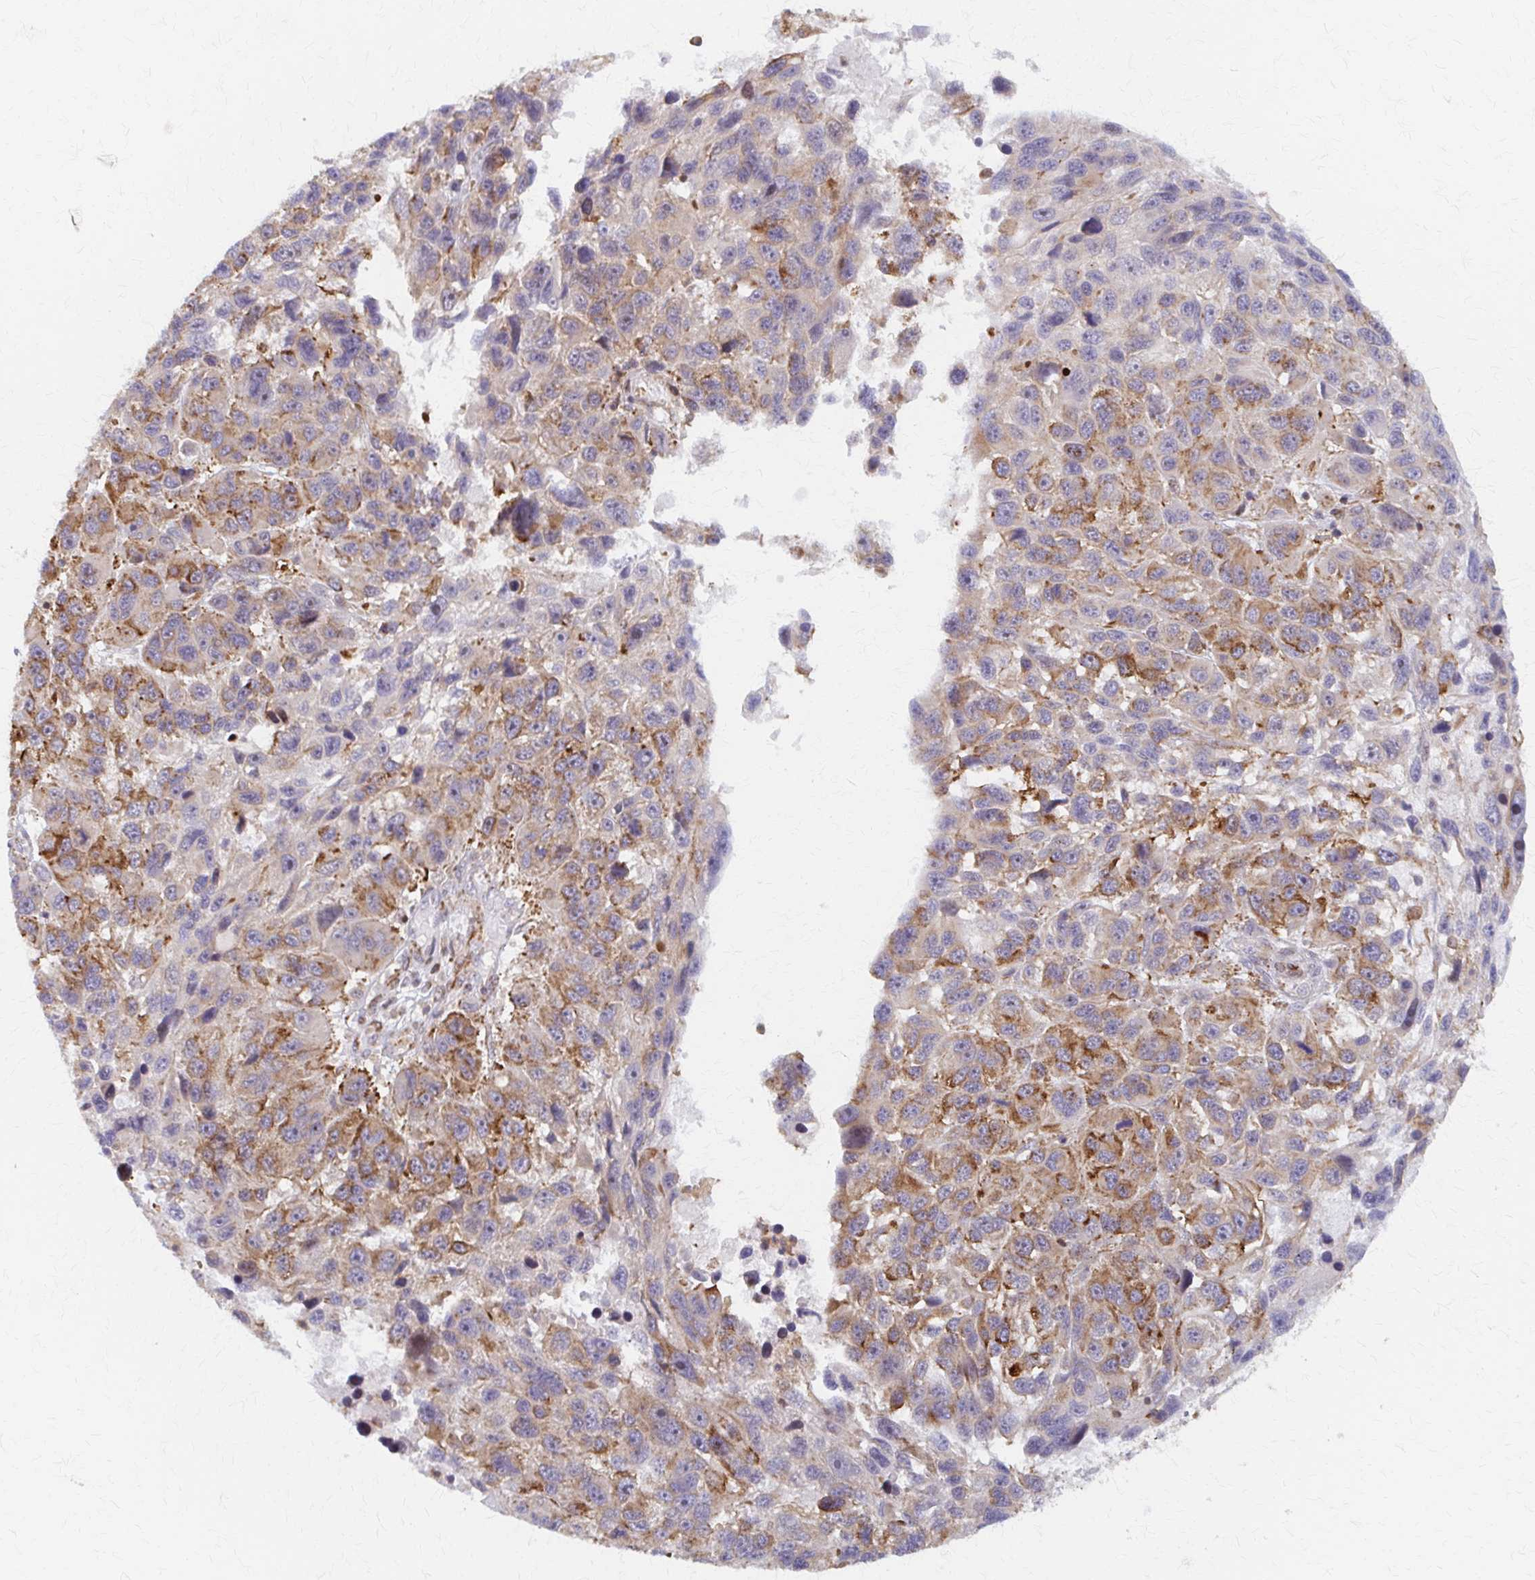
{"staining": {"intensity": "moderate", "quantity": "25%-75%", "location": "cytoplasmic/membranous"}, "tissue": "melanoma", "cell_type": "Tumor cells", "image_type": "cancer", "snomed": [{"axis": "morphology", "description": "Malignant melanoma, NOS"}, {"axis": "topography", "description": "Skin"}], "caption": "Human malignant melanoma stained with a protein marker exhibits moderate staining in tumor cells.", "gene": "ARHGAP35", "patient": {"sex": "male", "age": 53}}